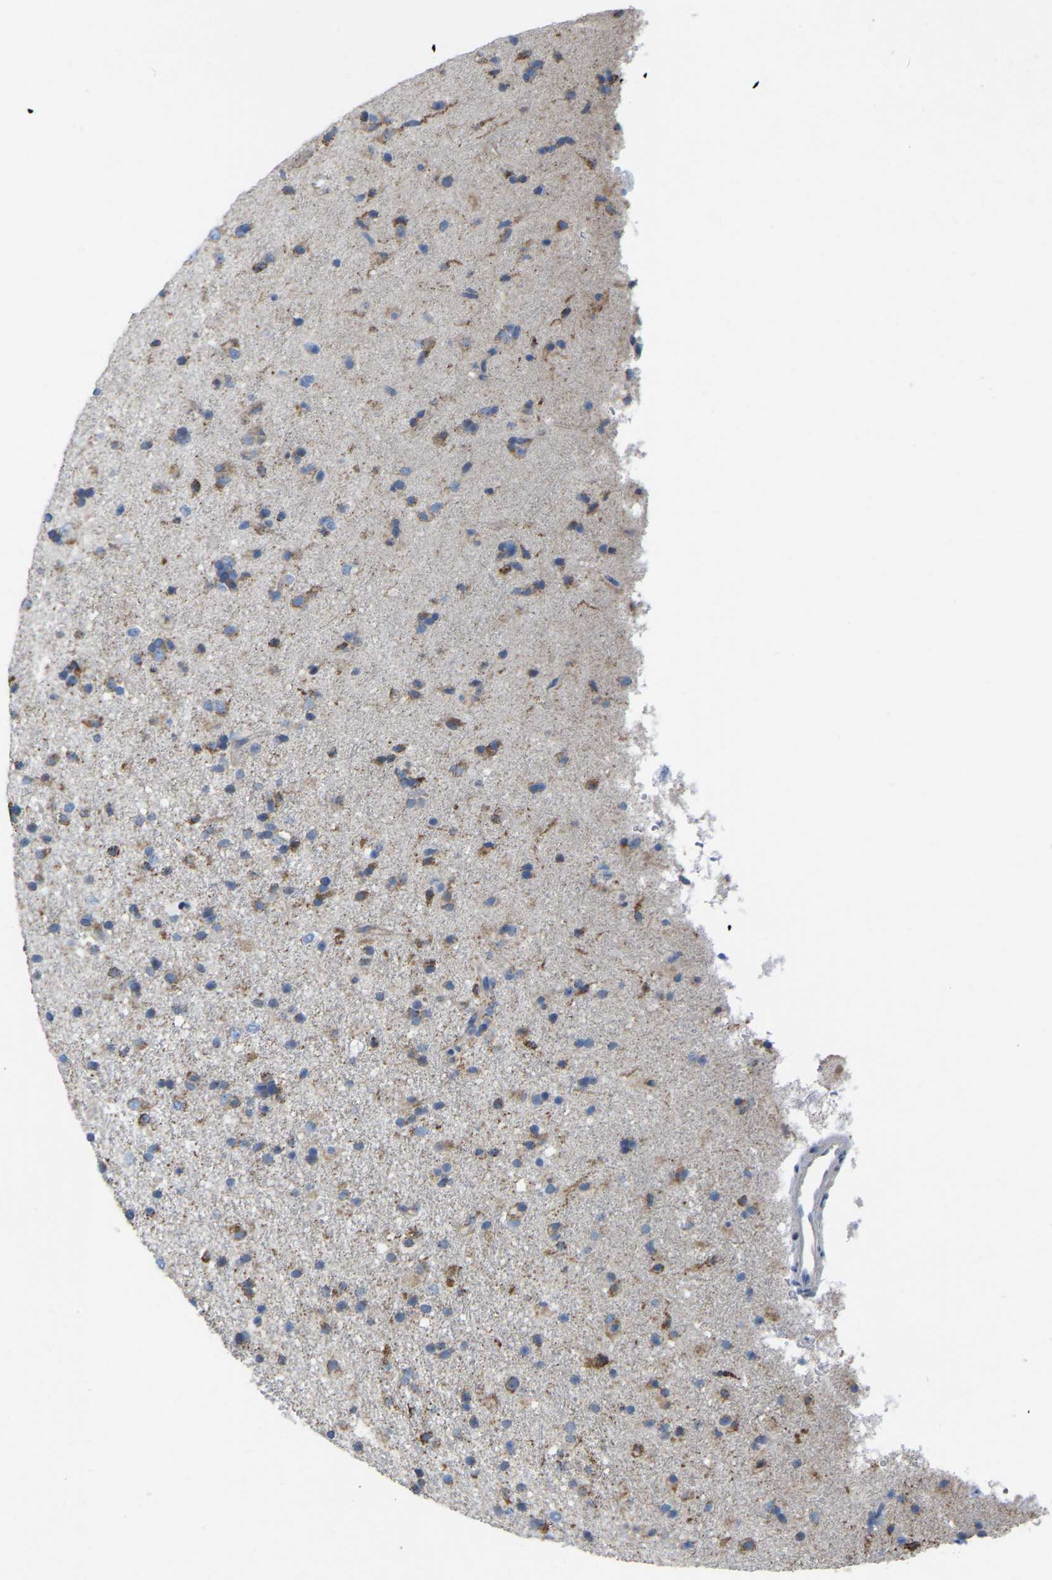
{"staining": {"intensity": "moderate", "quantity": "25%-75%", "location": "cytoplasmic/membranous"}, "tissue": "glioma", "cell_type": "Tumor cells", "image_type": "cancer", "snomed": [{"axis": "morphology", "description": "Glioma, malignant, Low grade"}, {"axis": "topography", "description": "Brain"}], "caption": "Protein expression analysis of glioma displays moderate cytoplasmic/membranous positivity in approximately 25%-75% of tumor cells.", "gene": "BCL10", "patient": {"sex": "male", "age": 65}}